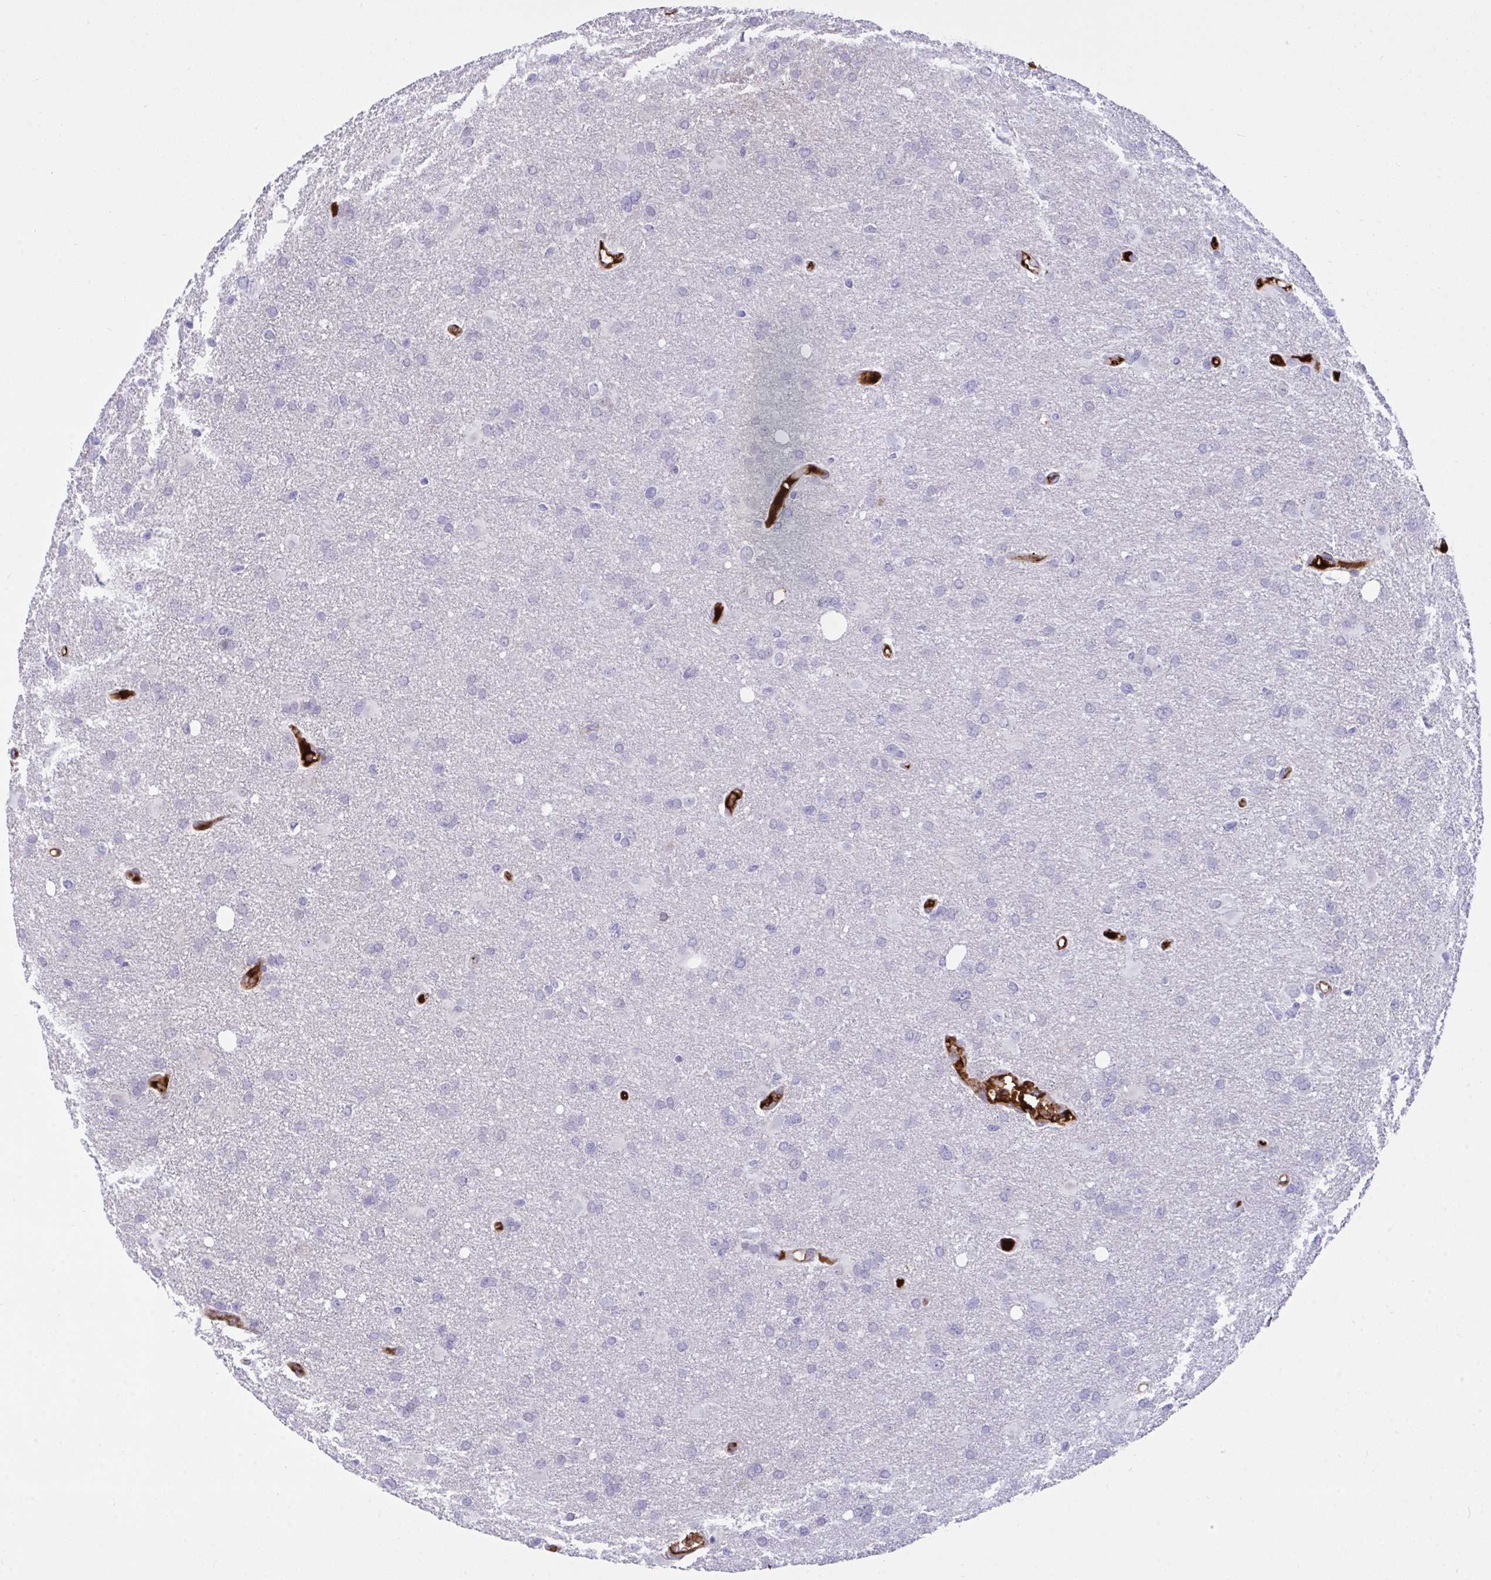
{"staining": {"intensity": "negative", "quantity": "none", "location": "none"}, "tissue": "glioma", "cell_type": "Tumor cells", "image_type": "cancer", "snomed": [{"axis": "morphology", "description": "Glioma, malignant, High grade"}, {"axis": "topography", "description": "Brain"}], "caption": "This is an IHC micrograph of glioma. There is no staining in tumor cells.", "gene": "F2", "patient": {"sex": "male", "age": 53}}